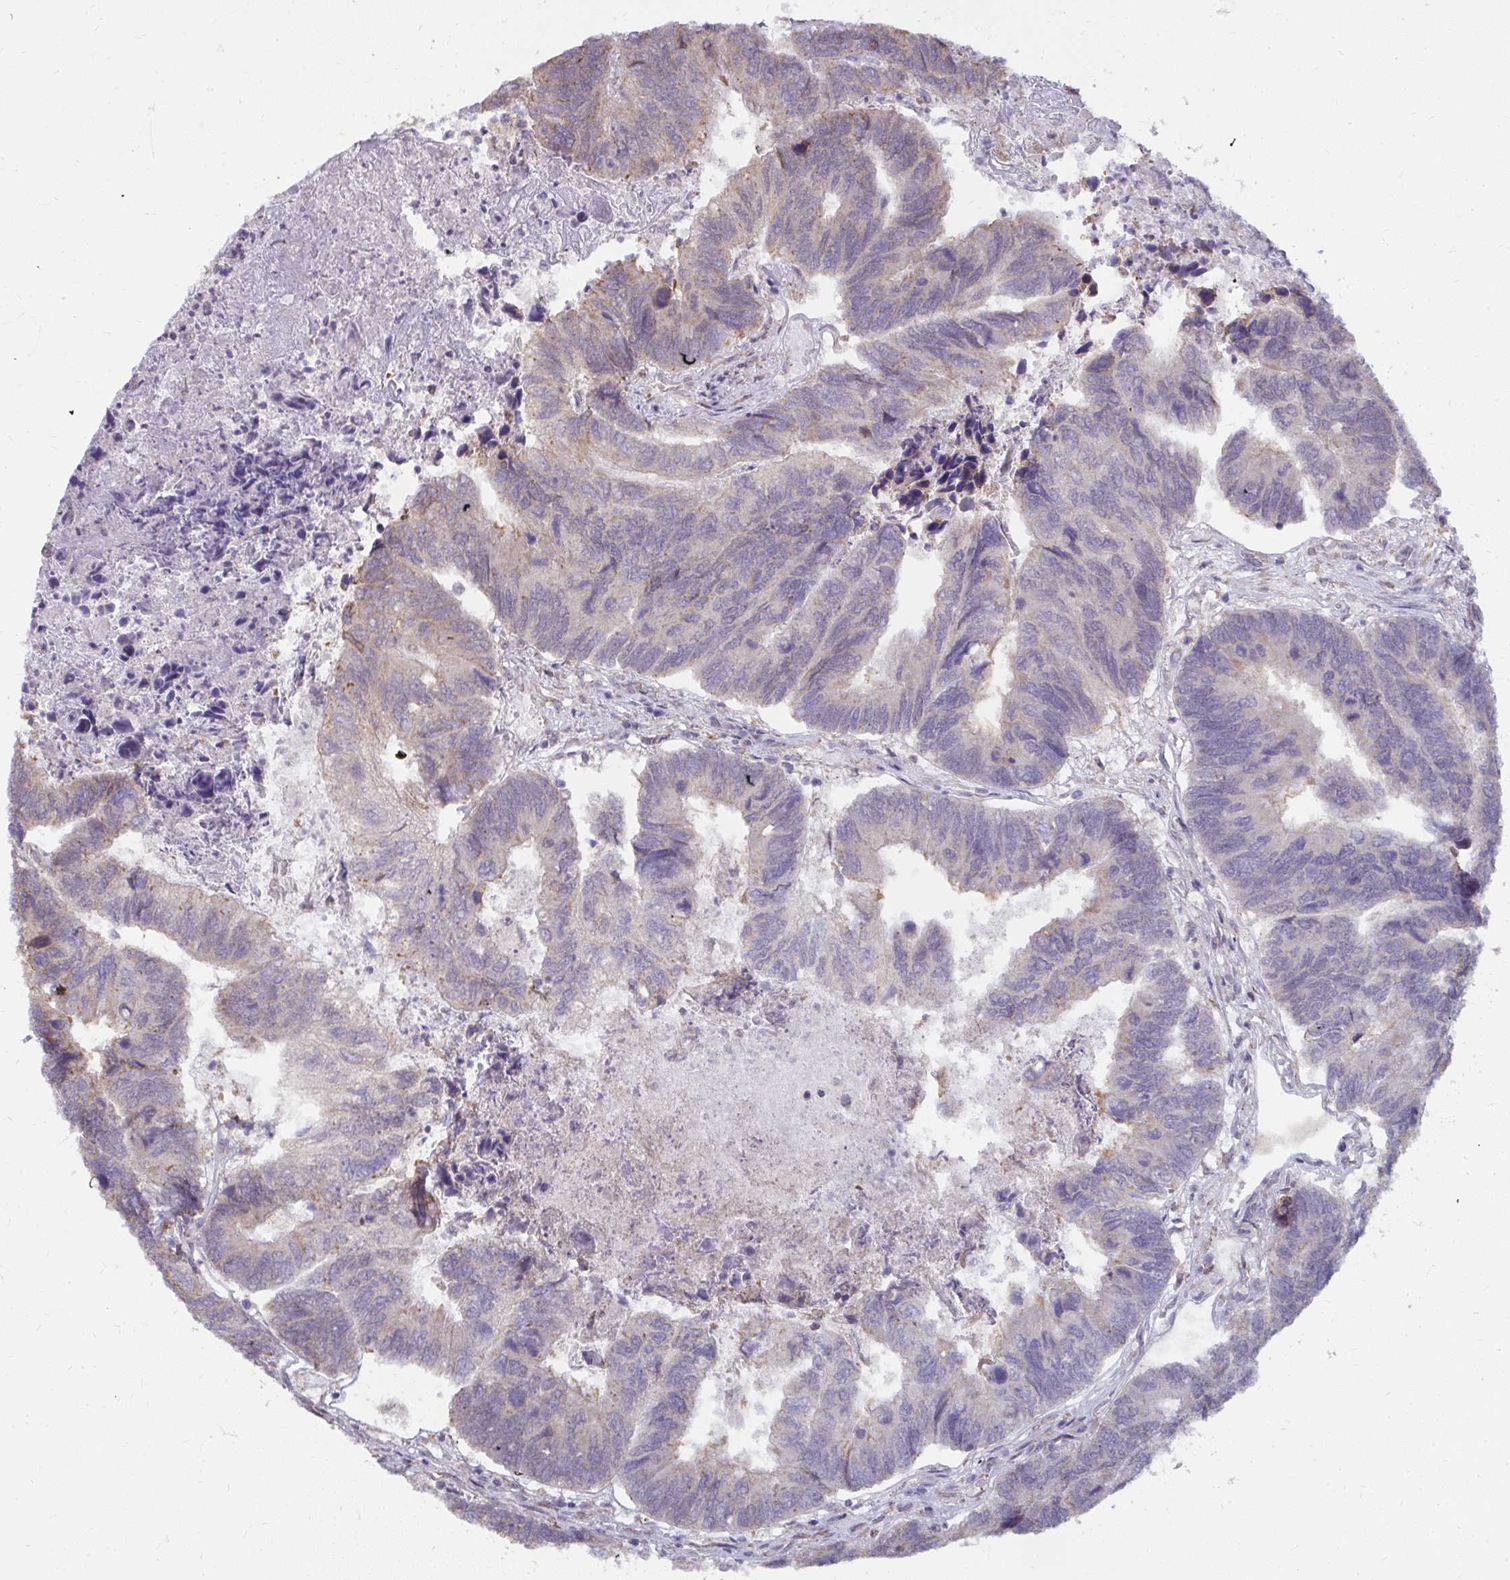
{"staining": {"intensity": "weak", "quantity": "<25%", "location": "cytoplasmic/membranous"}, "tissue": "colorectal cancer", "cell_type": "Tumor cells", "image_type": "cancer", "snomed": [{"axis": "morphology", "description": "Adenocarcinoma, NOS"}, {"axis": "topography", "description": "Colon"}], "caption": "High power microscopy image of an IHC photomicrograph of adenocarcinoma (colorectal), revealing no significant staining in tumor cells.", "gene": "NMNAT1", "patient": {"sex": "female", "age": 67}}